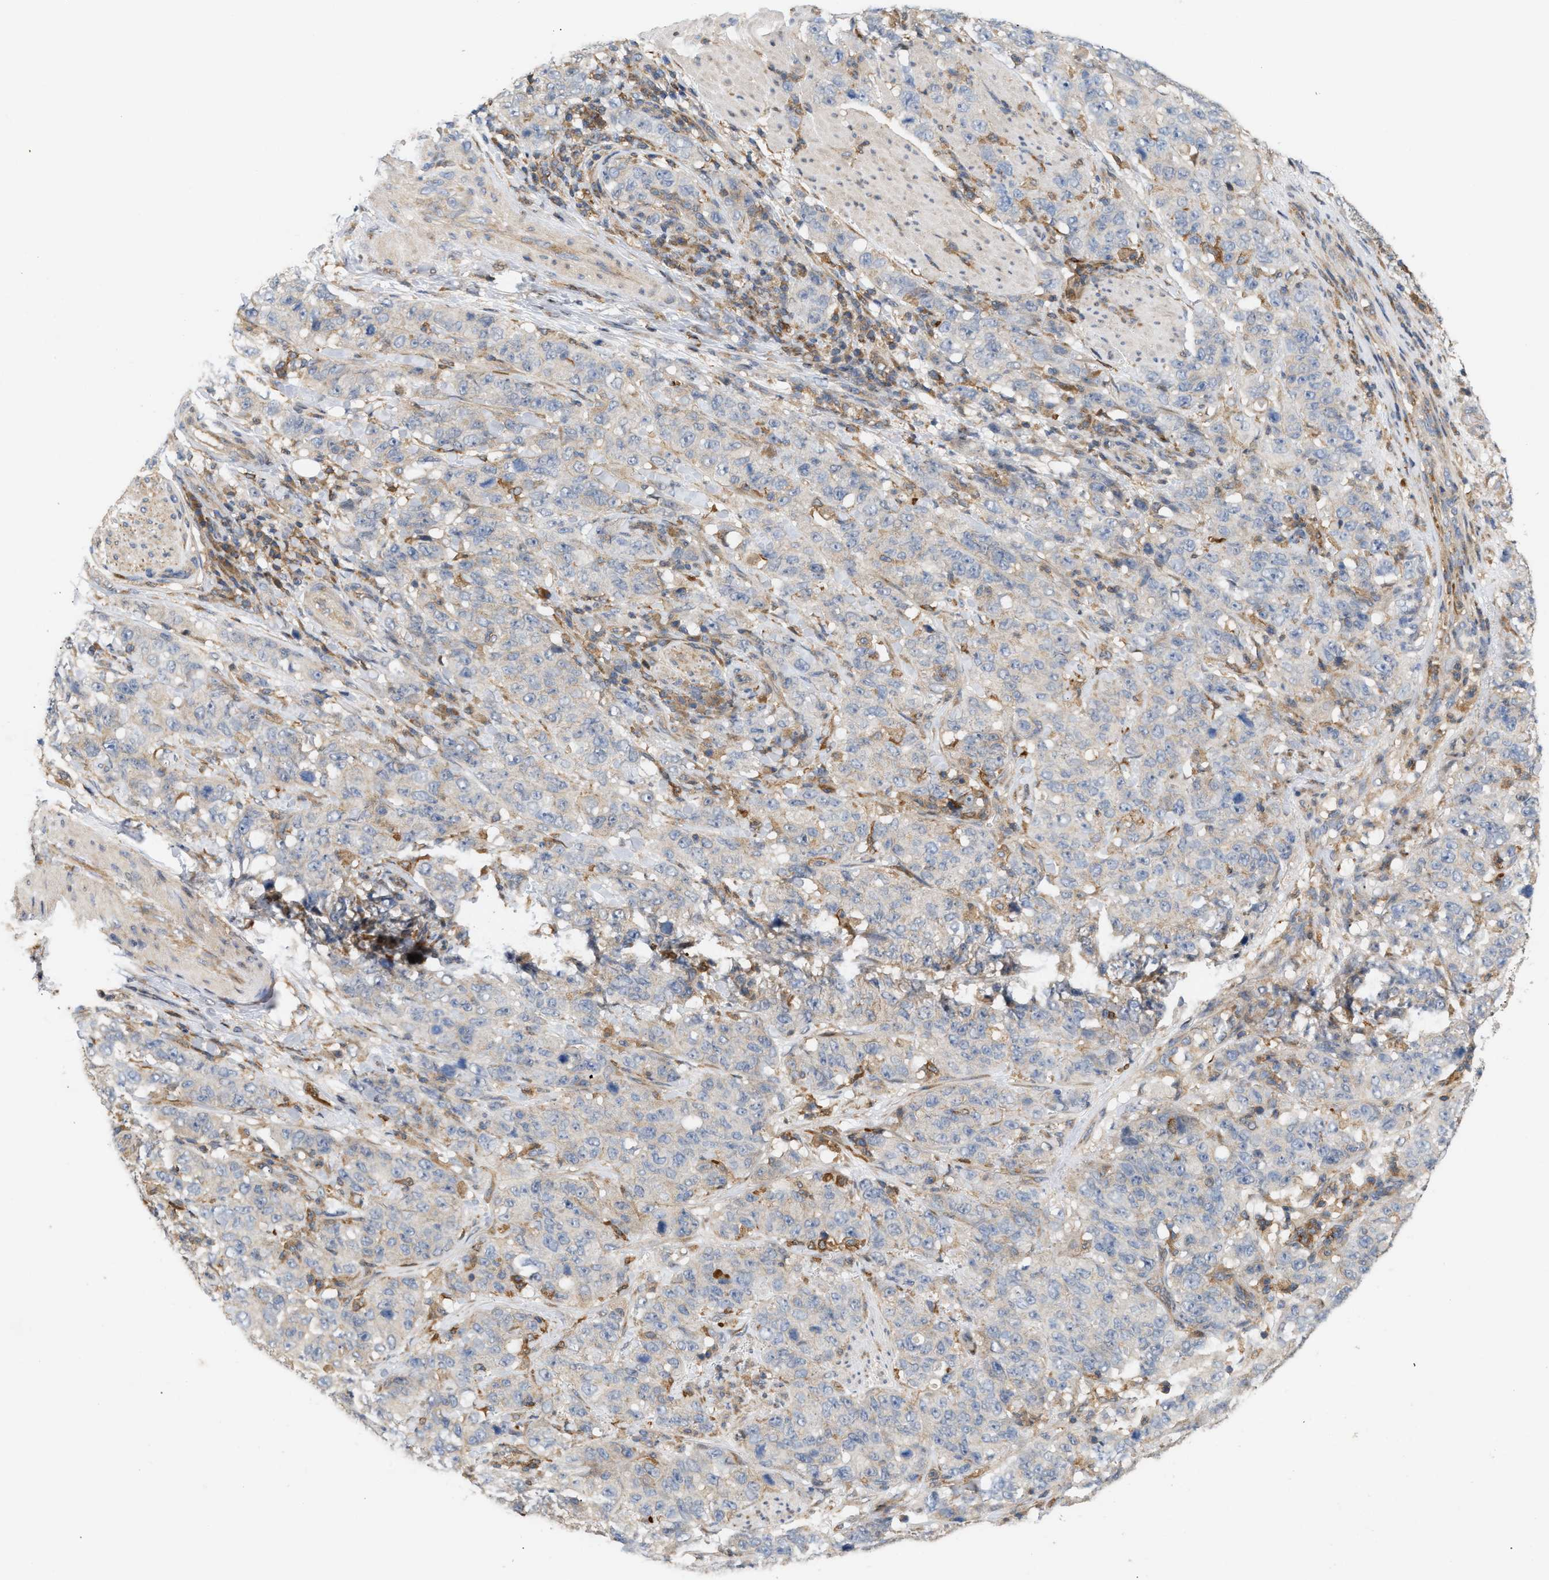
{"staining": {"intensity": "negative", "quantity": "none", "location": "none"}, "tissue": "stomach cancer", "cell_type": "Tumor cells", "image_type": "cancer", "snomed": [{"axis": "morphology", "description": "Adenocarcinoma, NOS"}, {"axis": "topography", "description": "Stomach"}], "caption": "Immunohistochemistry photomicrograph of neoplastic tissue: human stomach cancer (adenocarcinoma) stained with DAB shows no significant protein positivity in tumor cells.", "gene": "DBNL", "patient": {"sex": "male", "age": 48}}